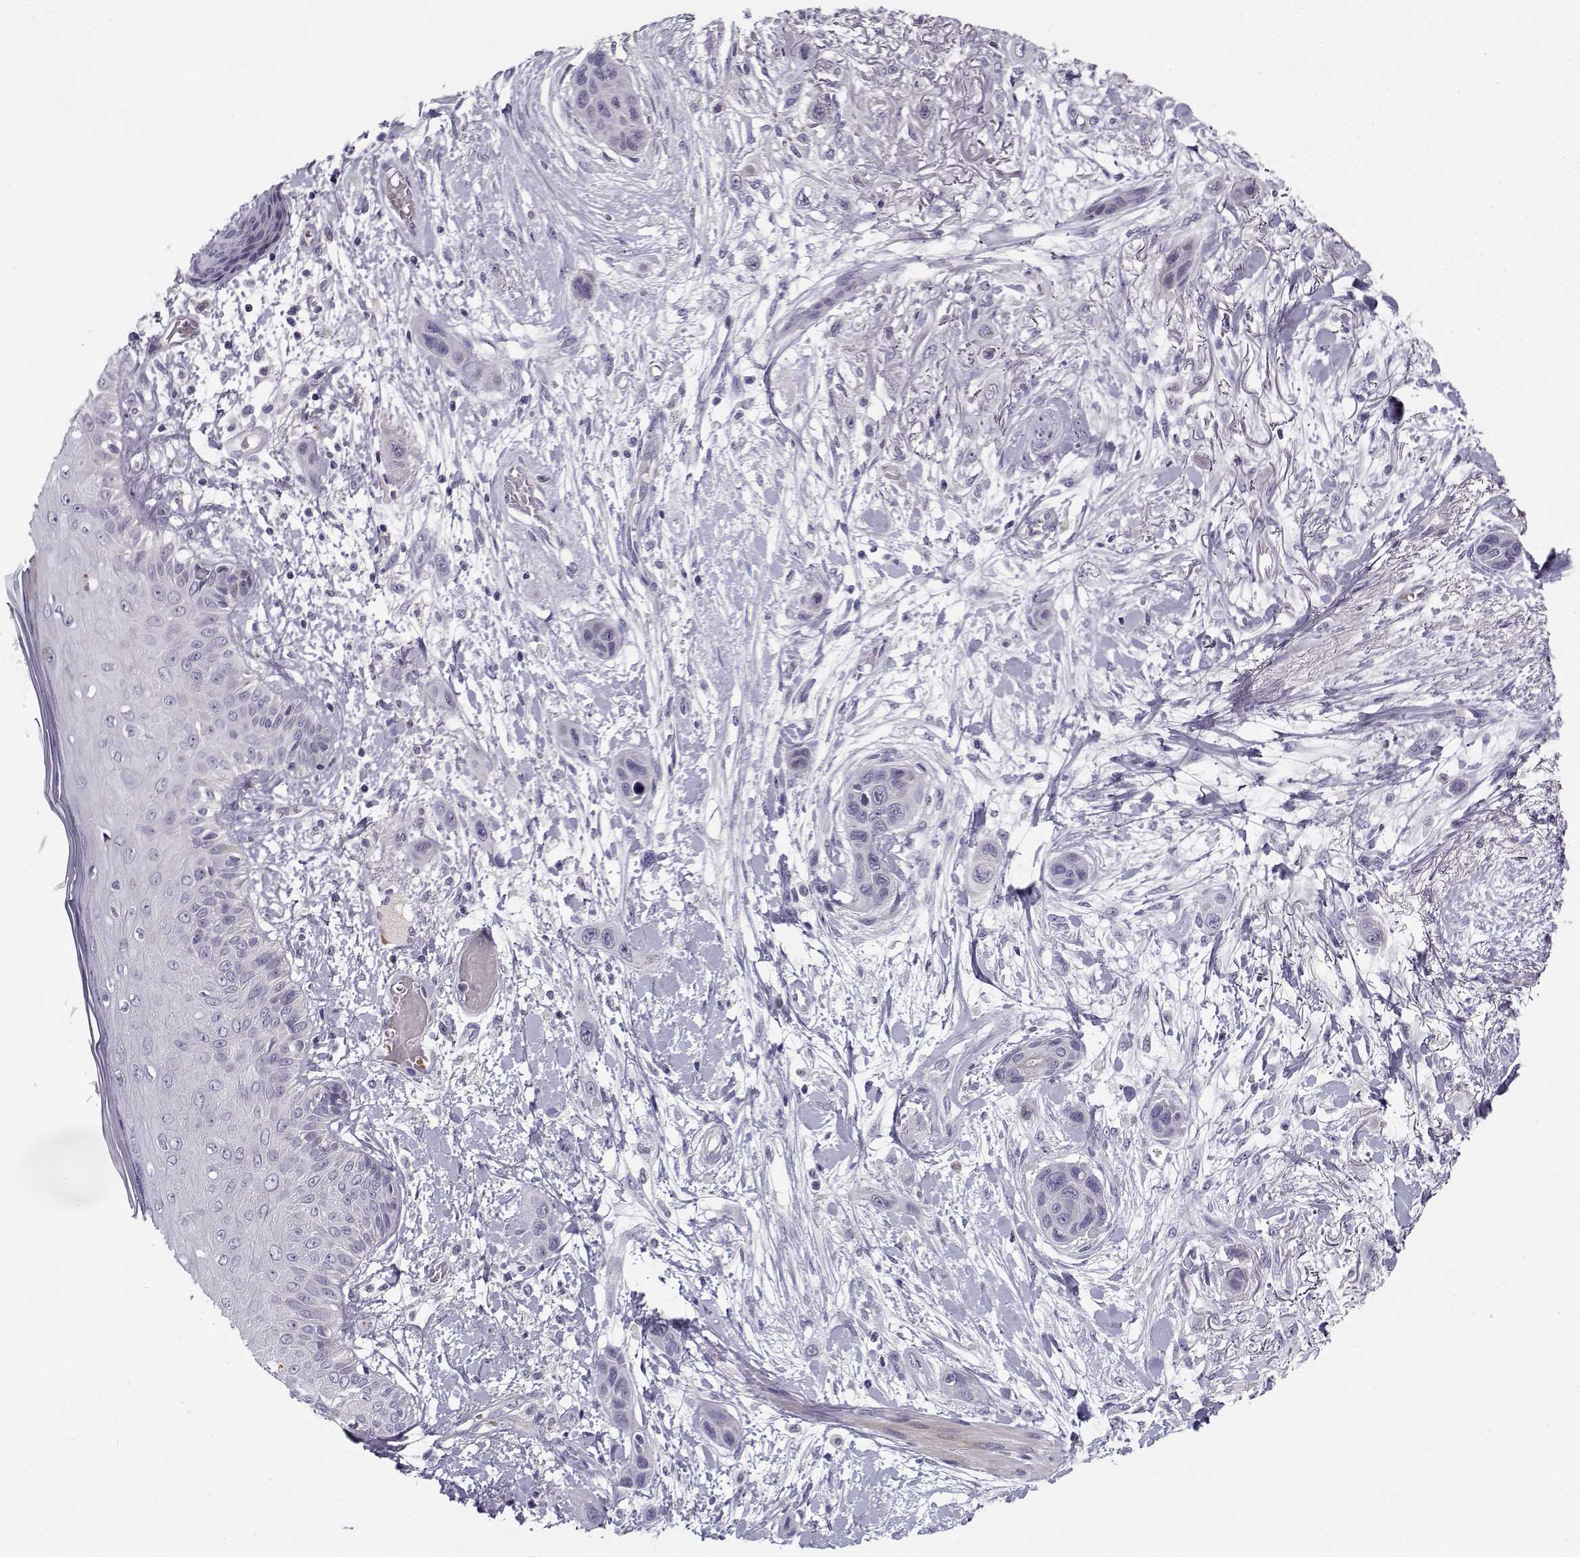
{"staining": {"intensity": "negative", "quantity": "none", "location": "none"}, "tissue": "skin cancer", "cell_type": "Tumor cells", "image_type": "cancer", "snomed": [{"axis": "morphology", "description": "Squamous cell carcinoma, NOS"}, {"axis": "topography", "description": "Skin"}], "caption": "Immunohistochemical staining of human squamous cell carcinoma (skin) demonstrates no significant positivity in tumor cells.", "gene": "DDX25", "patient": {"sex": "male", "age": 79}}